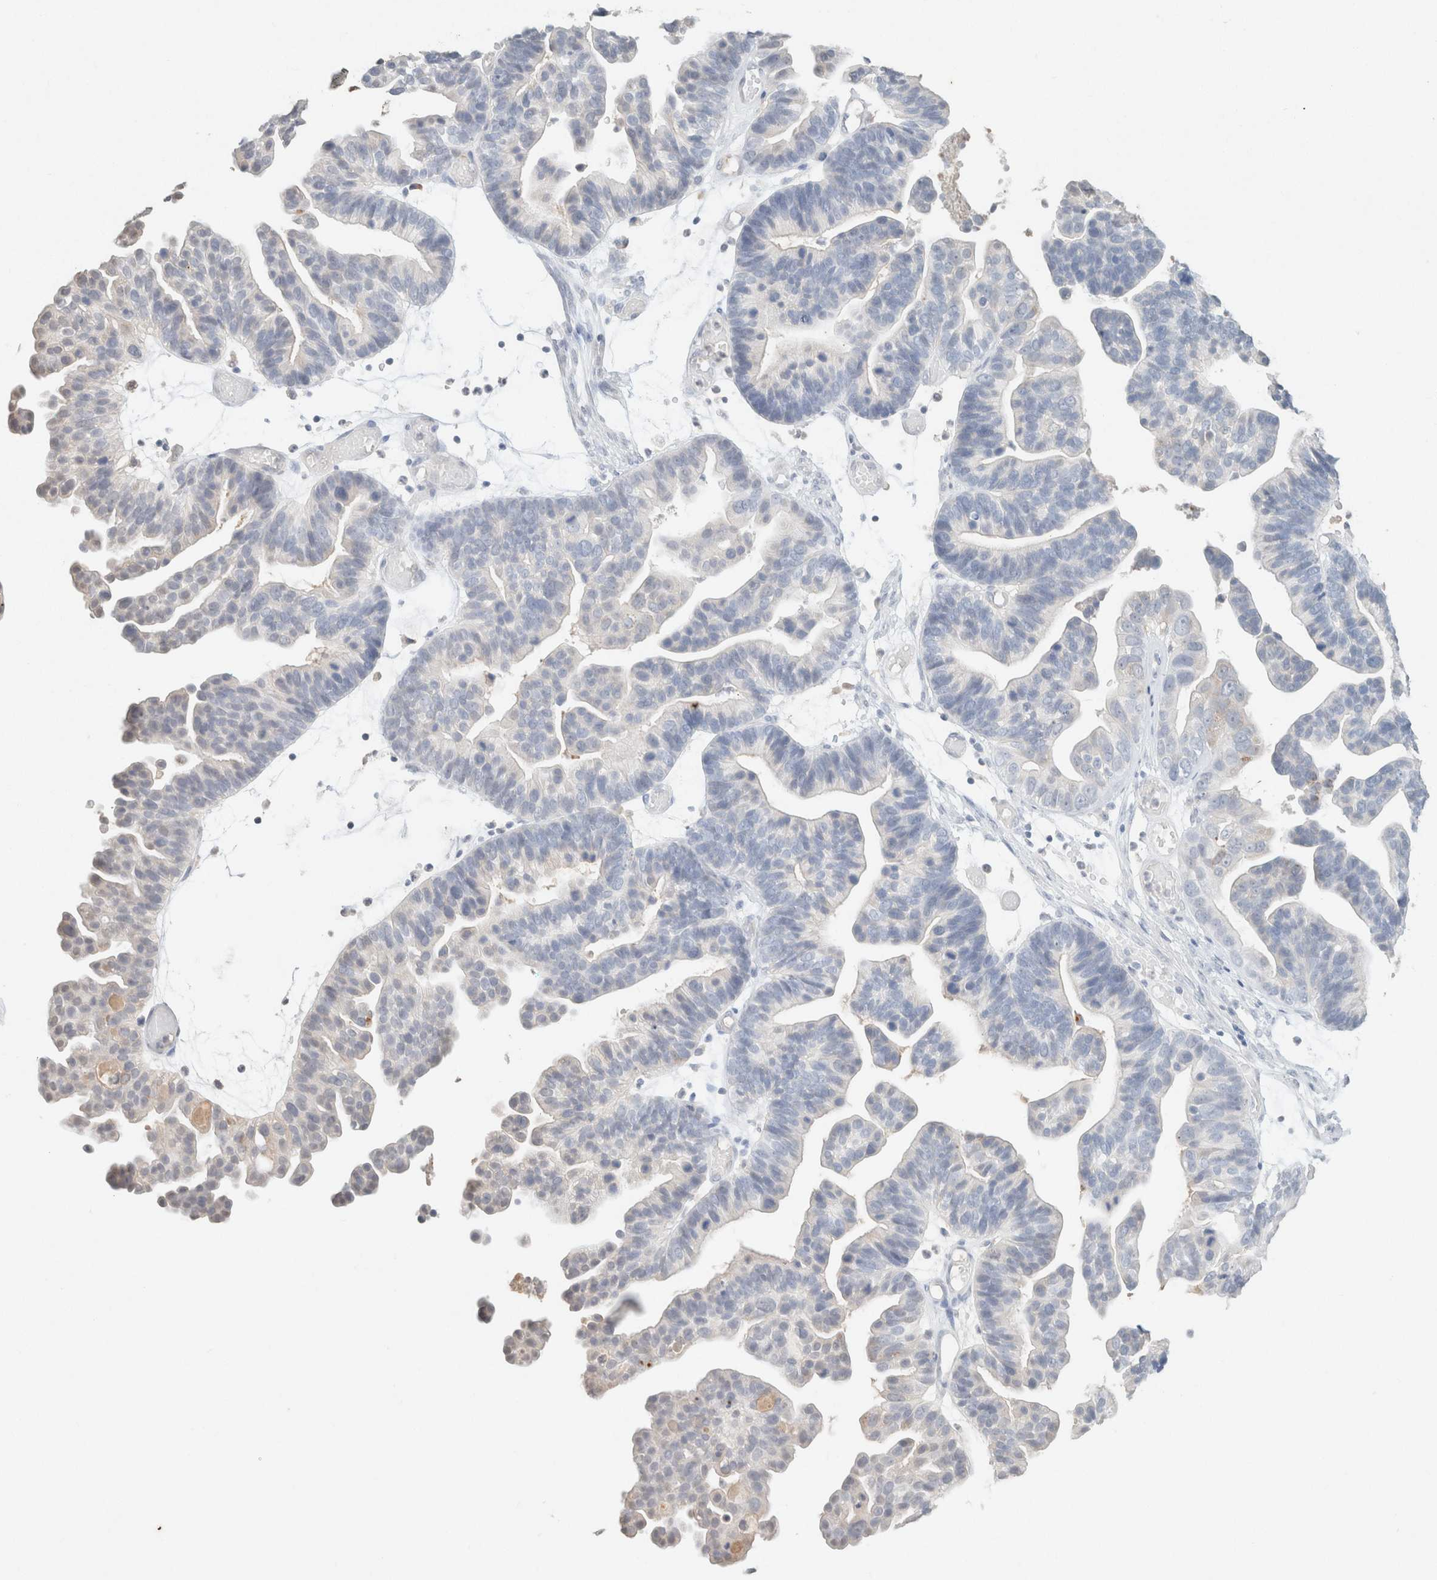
{"staining": {"intensity": "negative", "quantity": "none", "location": "none"}, "tissue": "ovarian cancer", "cell_type": "Tumor cells", "image_type": "cancer", "snomed": [{"axis": "morphology", "description": "Cystadenocarcinoma, serous, NOS"}, {"axis": "topography", "description": "Ovary"}], "caption": "Ovarian cancer (serous cystadenocarcinoma) was stained to show a protein in brown. There is no significant expression in tumor cells. (IHC, brightfield microscopy, high magnification).", "gene": "CPA1", "patient": {"sex": "female", "age": 56}}